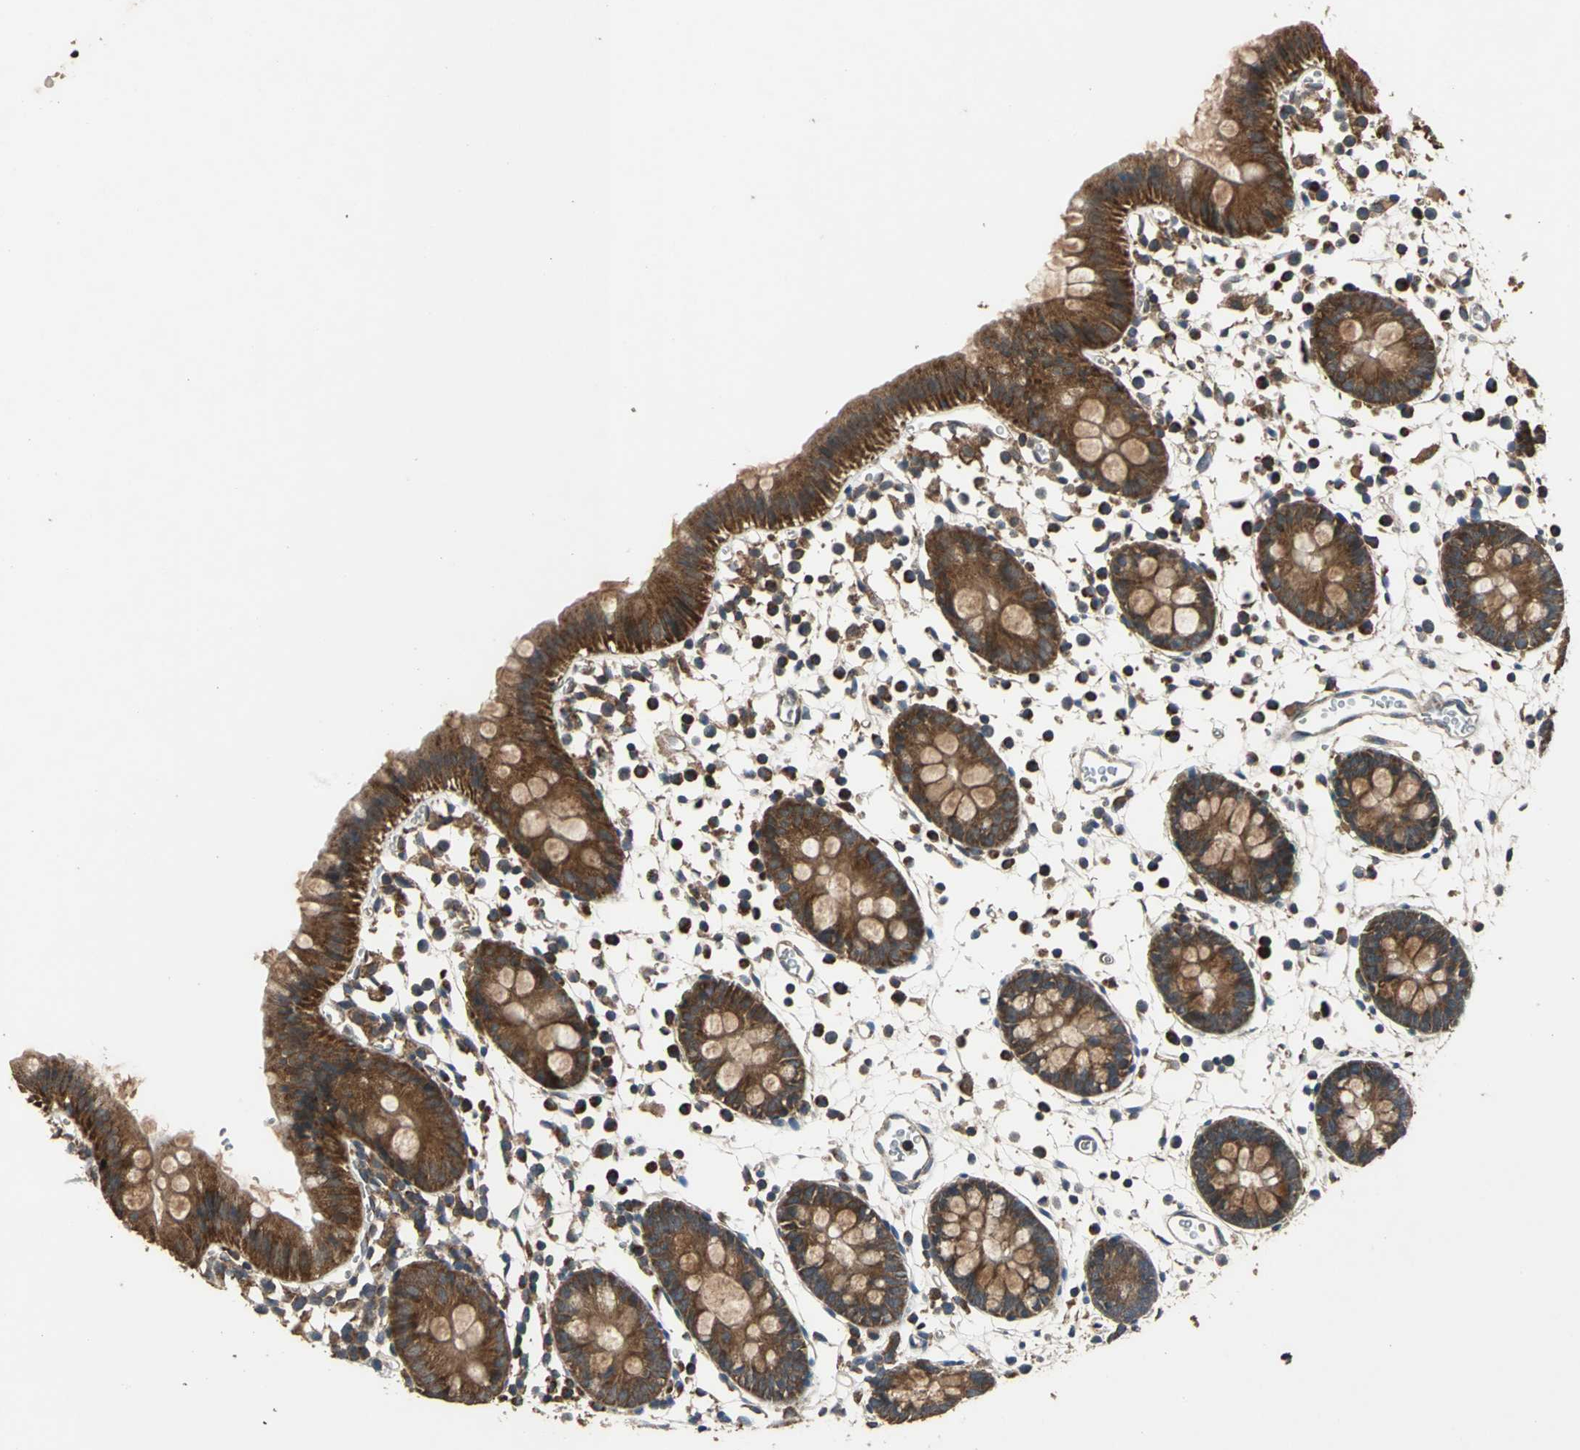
{"staining": {"intensity": "moderate", "quantity": ">75%", "location": "cytoplasmic/membranous"}, "tissue": "colon", "cell_type": "Endothelial cells", "image_type": "normal", "snomed": [{"axis": "morphology", "description": "Normal tissue, NOS"}, {"axis": "topography", "description": "Colon"}], "caption": "Immunohistochemistry histopathology image of benign colon stained for a protein (brown), which shows medium levels of moderate cytoplasmic/membranous expression in approximately >75% of endothelial cells.", "gene": "ZNF608", "patient": {"sex": "male", "age": 14}}